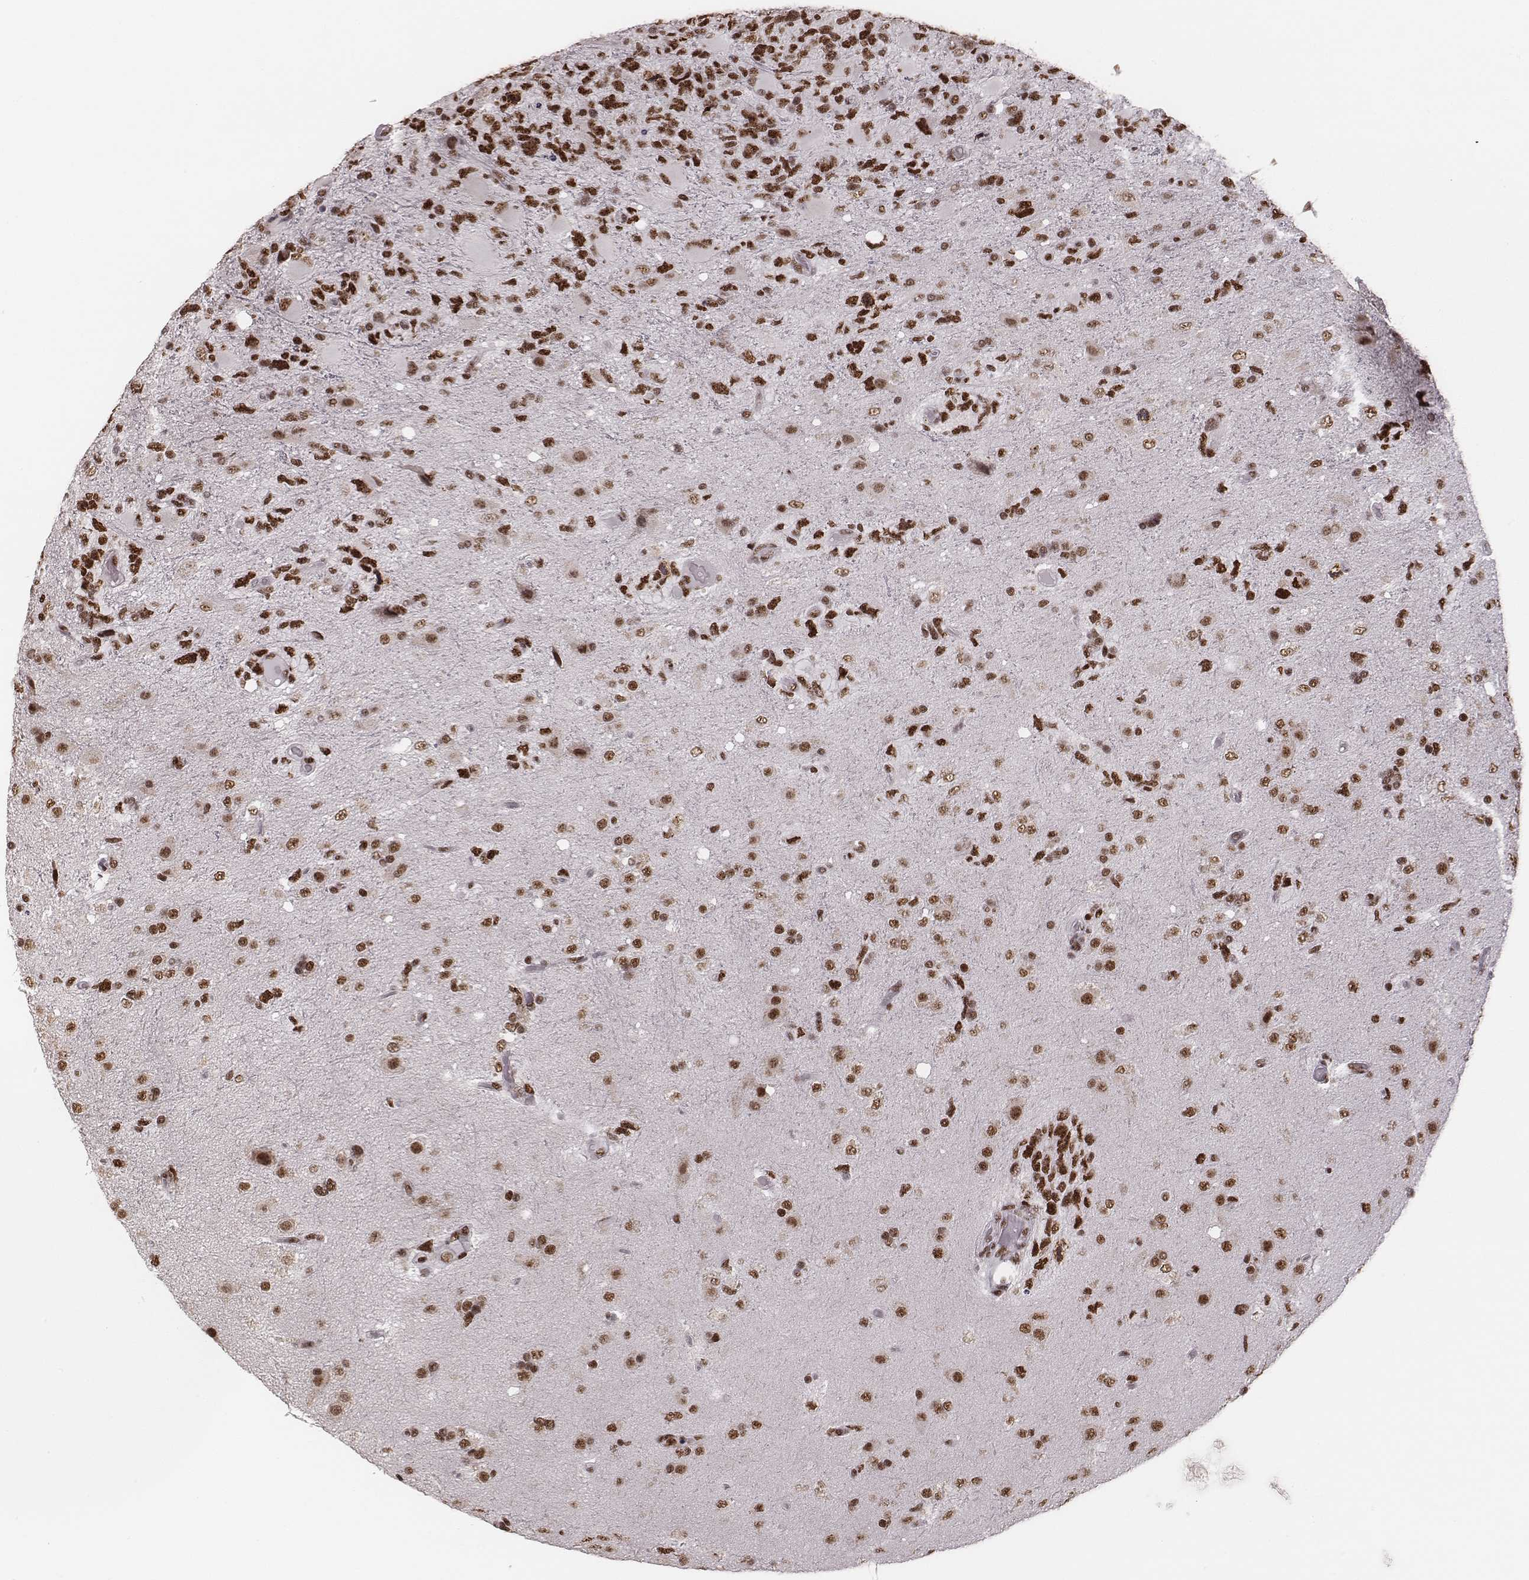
{"staining": {"intensity": "strong", "quantity": ">75%", "location": "nuclear"}, "tissue": "glioma", "cell_type": "Tumor cells", "image_type": "cancer", "snomed": [{"axis": "morphology", "description": "Glioma, malignant, High grade"}, {"axis": "topography", "description": "Brain"}], "caption": "Approximately >75% of tumor cells in glioma exhibit strong nuclear protein positivity as visualized by brown immunohistochemical staining.", "gene": "LUC7L", "patient": {"sex": "female", "age": 71}}